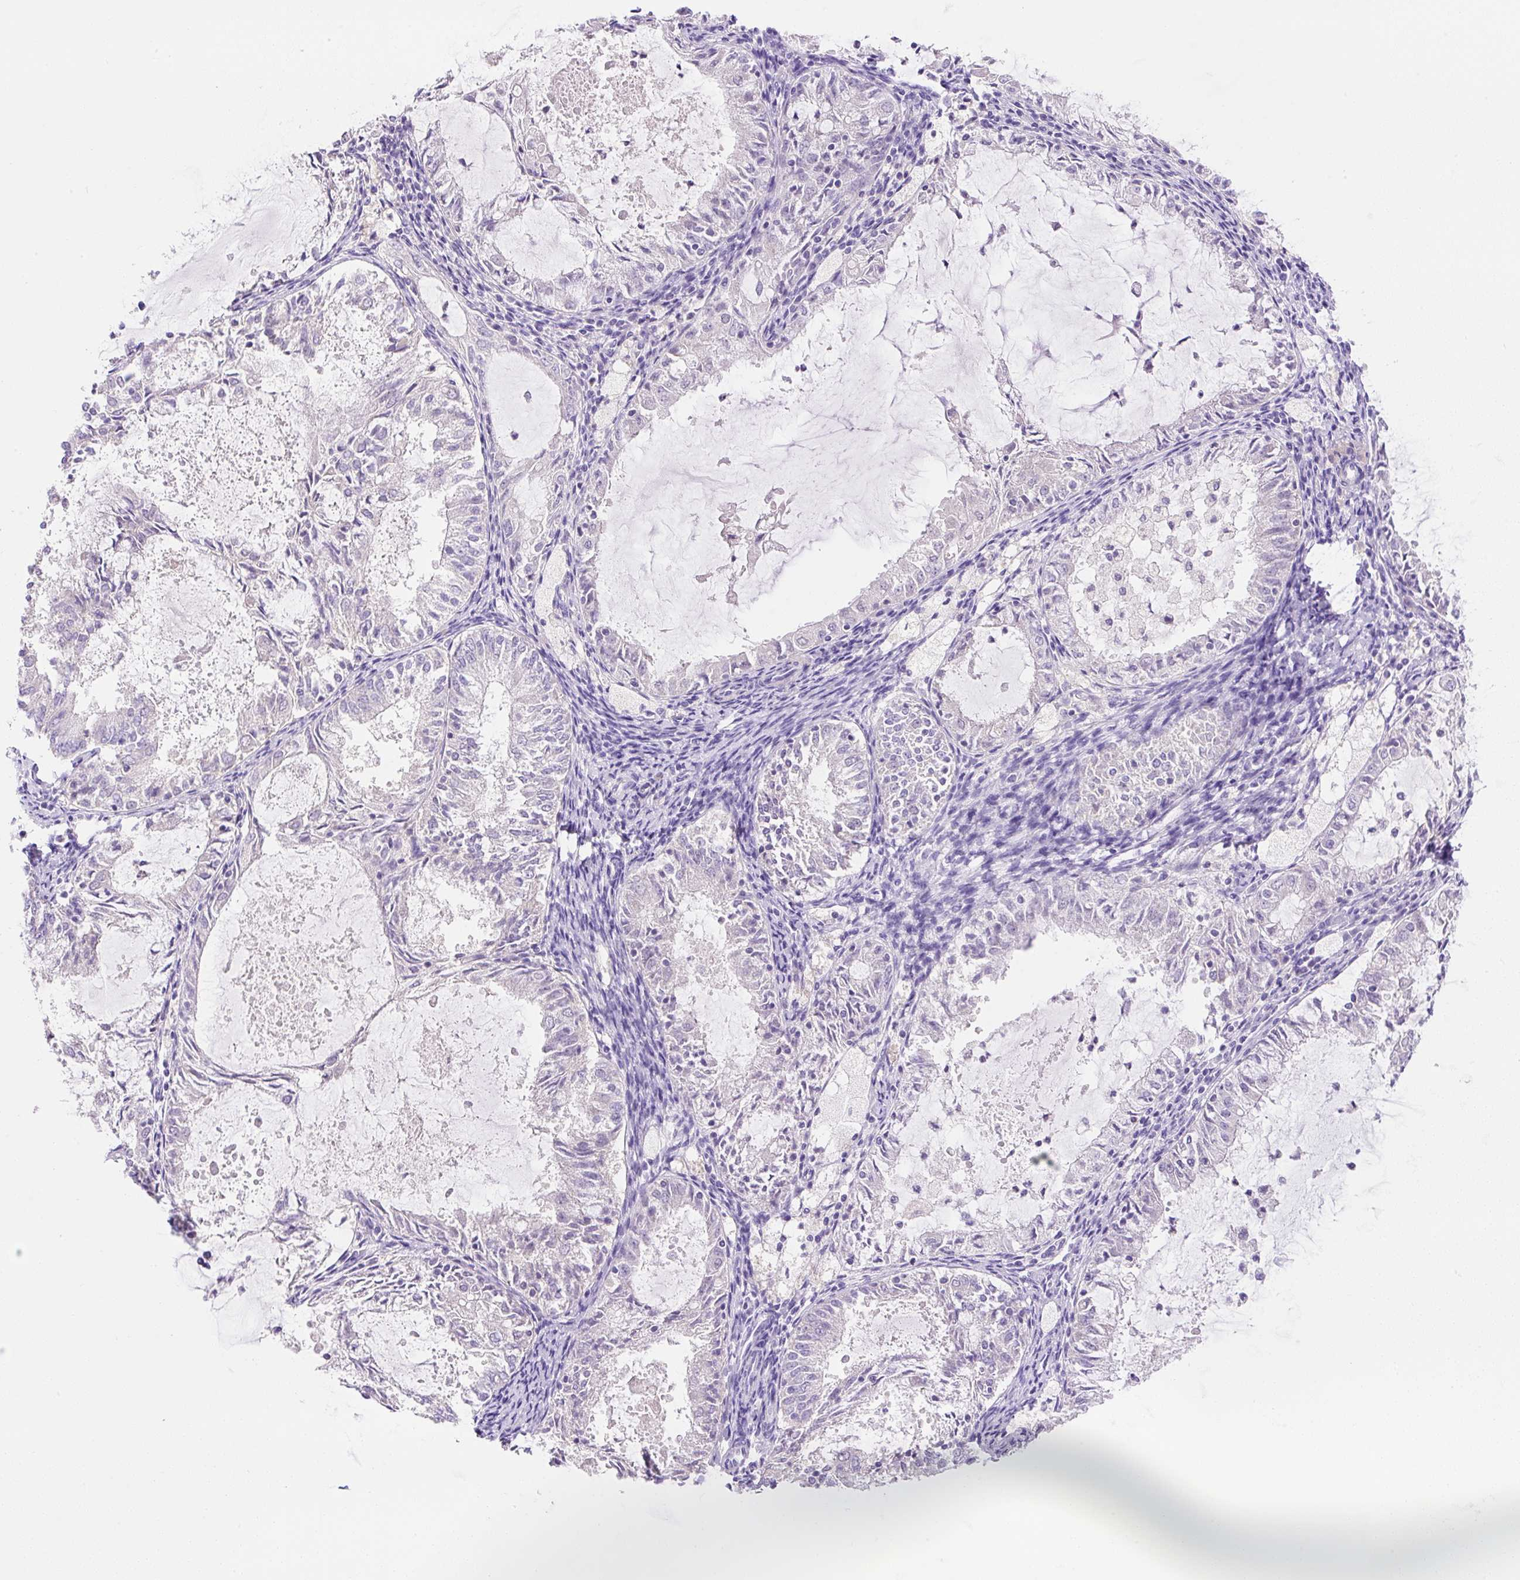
{"staining": {"intensity": "negative", "quantity": "none", "location": "none"}, "tissue": "endometrial cancer", "cell_type": "Tumor cells", "image_type": "cancer", "snomed": [{"axis": "morphology", "description": "Adenocarcinoma, NOS"}, {"axis": "topography", "description": "Endometrium"}], "caption": "Image shows no significant protein positivity in tumor cells of endometrial adenocarcinoma. (DAB (3,3'-diaminobenzidine) immunohistochemistry (IHC) visualized using brightfield microscopy, high magnification).", "gene": "NDST3", "patient": {"sex": "female", "age": 57}}